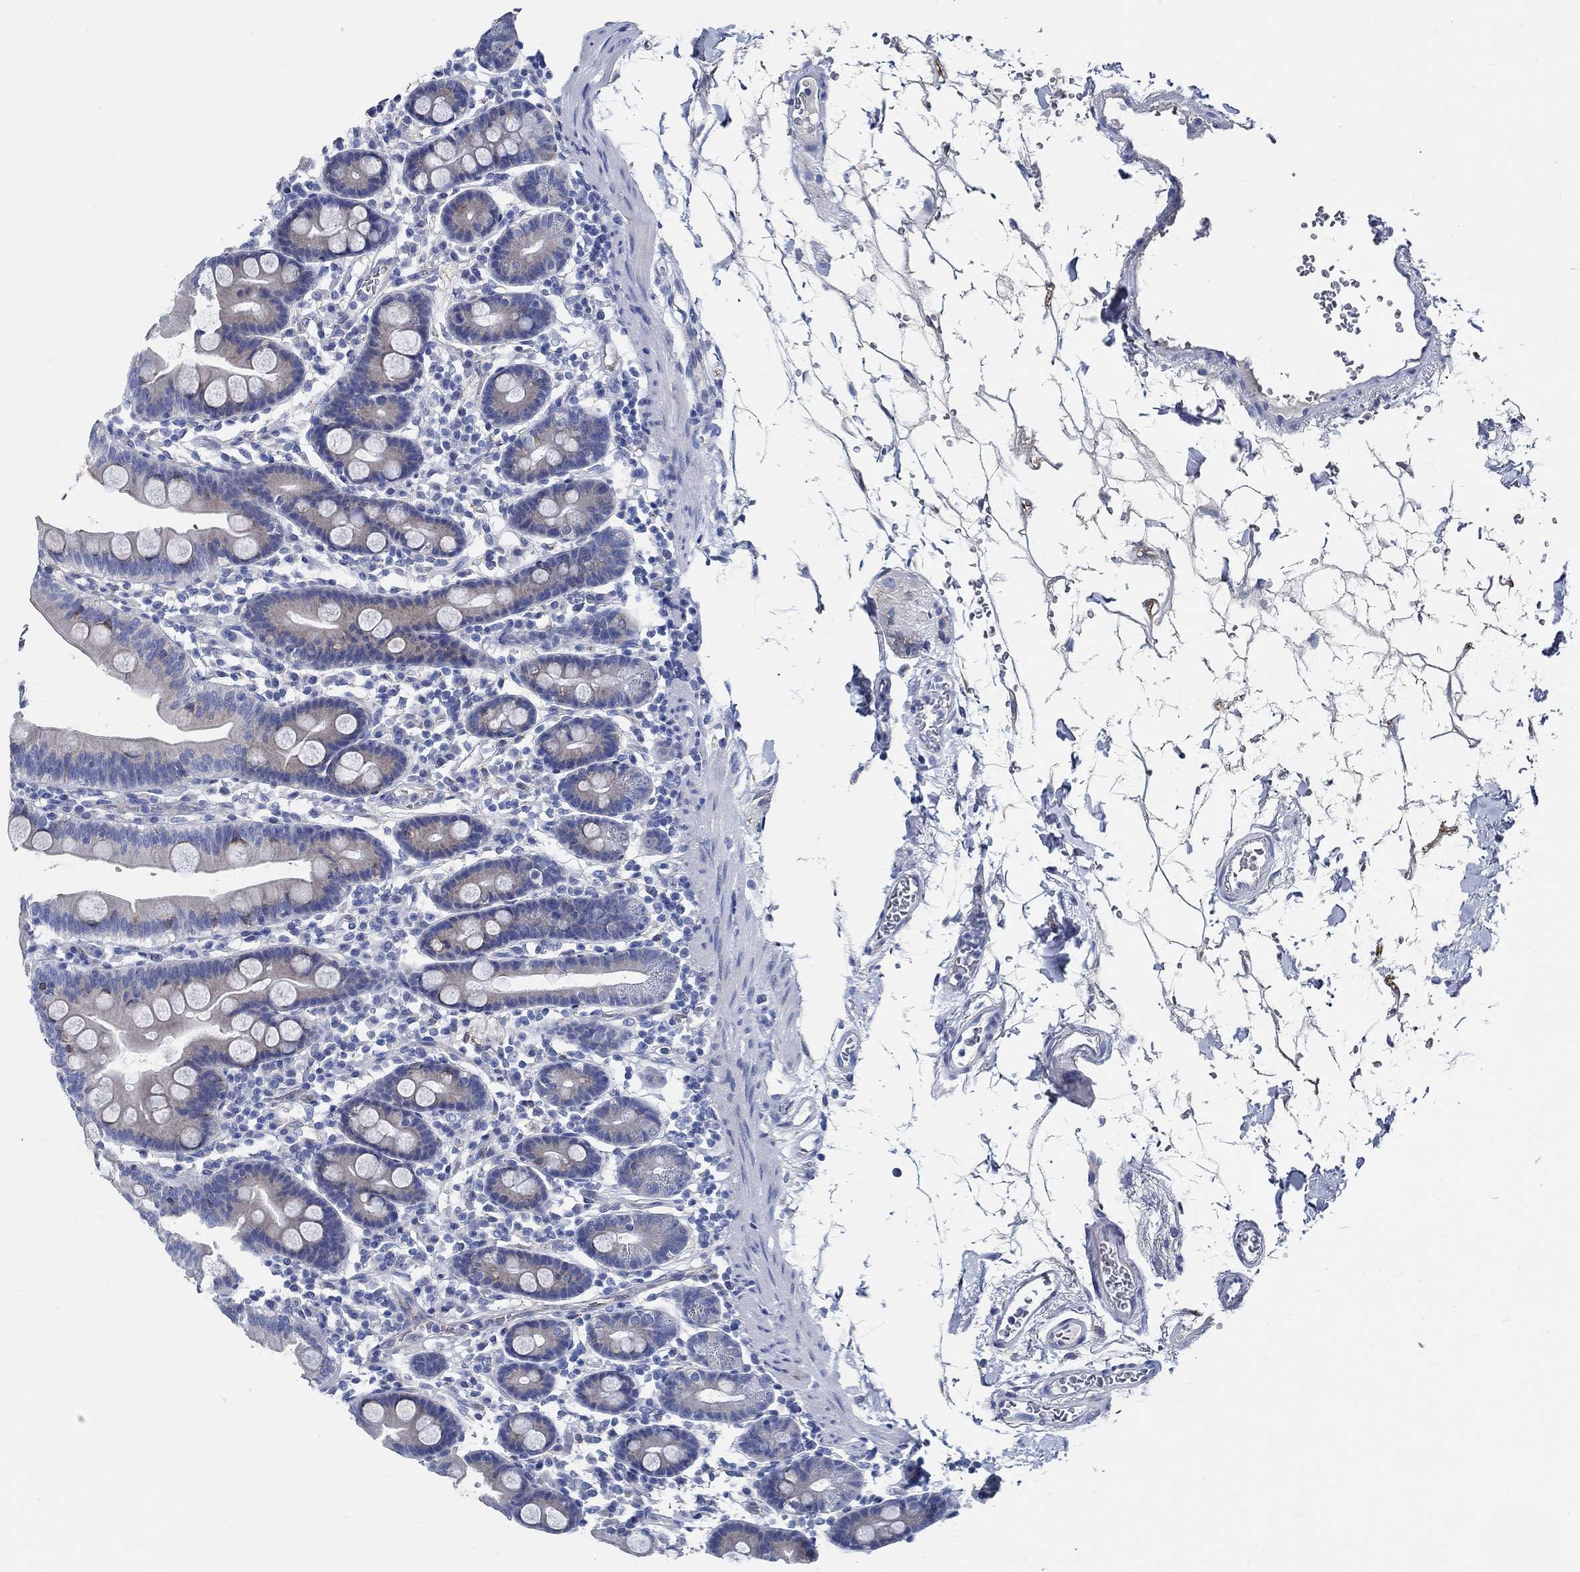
{"staining": {"intensity": "strong", "quantity": "<25%", "location": "cytoplasmic/membranous"}, "tissue": "duodenum", "cell_type": "Glandular cells", "image_type": "normal", "snomed": [{"axis": "morphology", "description": "Normal tissue, NOS"}, {"axis": "topography", "description": "Duodenum"}], "caption": "DAB immunohistochemical staining of normal human duodenum exhibits strong cytoplasmic/membranous protein staining in approximately <25% of glandular cells. Nuclei are stained in blue.", "gene": "HECW2", "patient": {"sex": "male", "age": 59}}